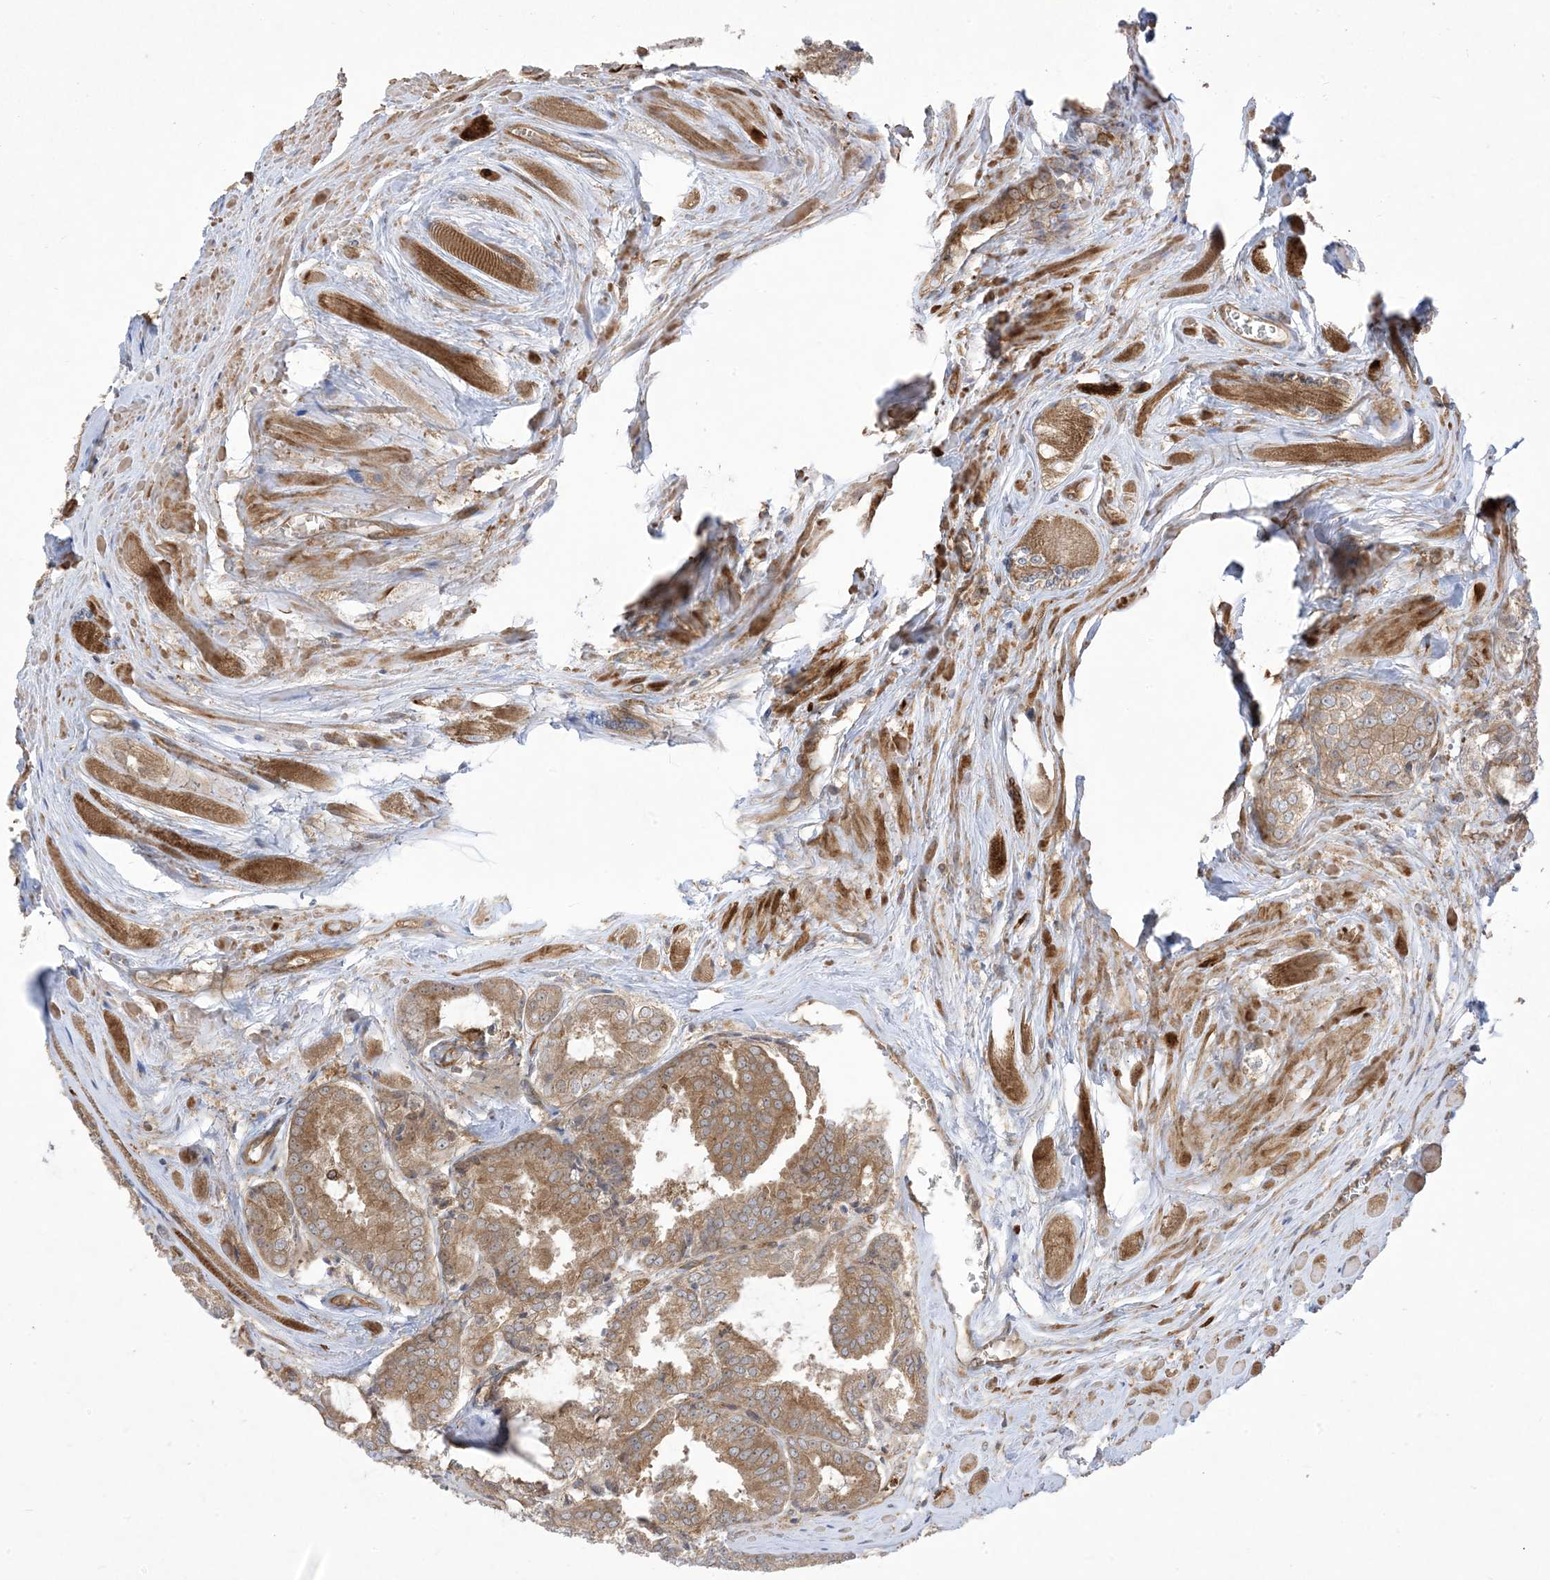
{"staining": {"intensity": "moderate", "quantity": ">75%", "location": "cytoplasmic/membranous"}, "tissue": "prostate cancer", "cell_type": "Tumor cells", "image_type": "cancer", "snomed": [{"axis": "morphology", "description": "Adenocarcinoma, Low grade"}, {"axis": "topography", "description": "Prostate"}], "caption": "This micrograph reveals immunohistochemistry (IHC) staining of human prostate cancer (low-grade adenocarcinoma), with medium moderate cytoplasmic/membranous expression in about >75% of tumor cells.", "gene": "SOGA3", "patient": {"sex": "male", "age": 67}}